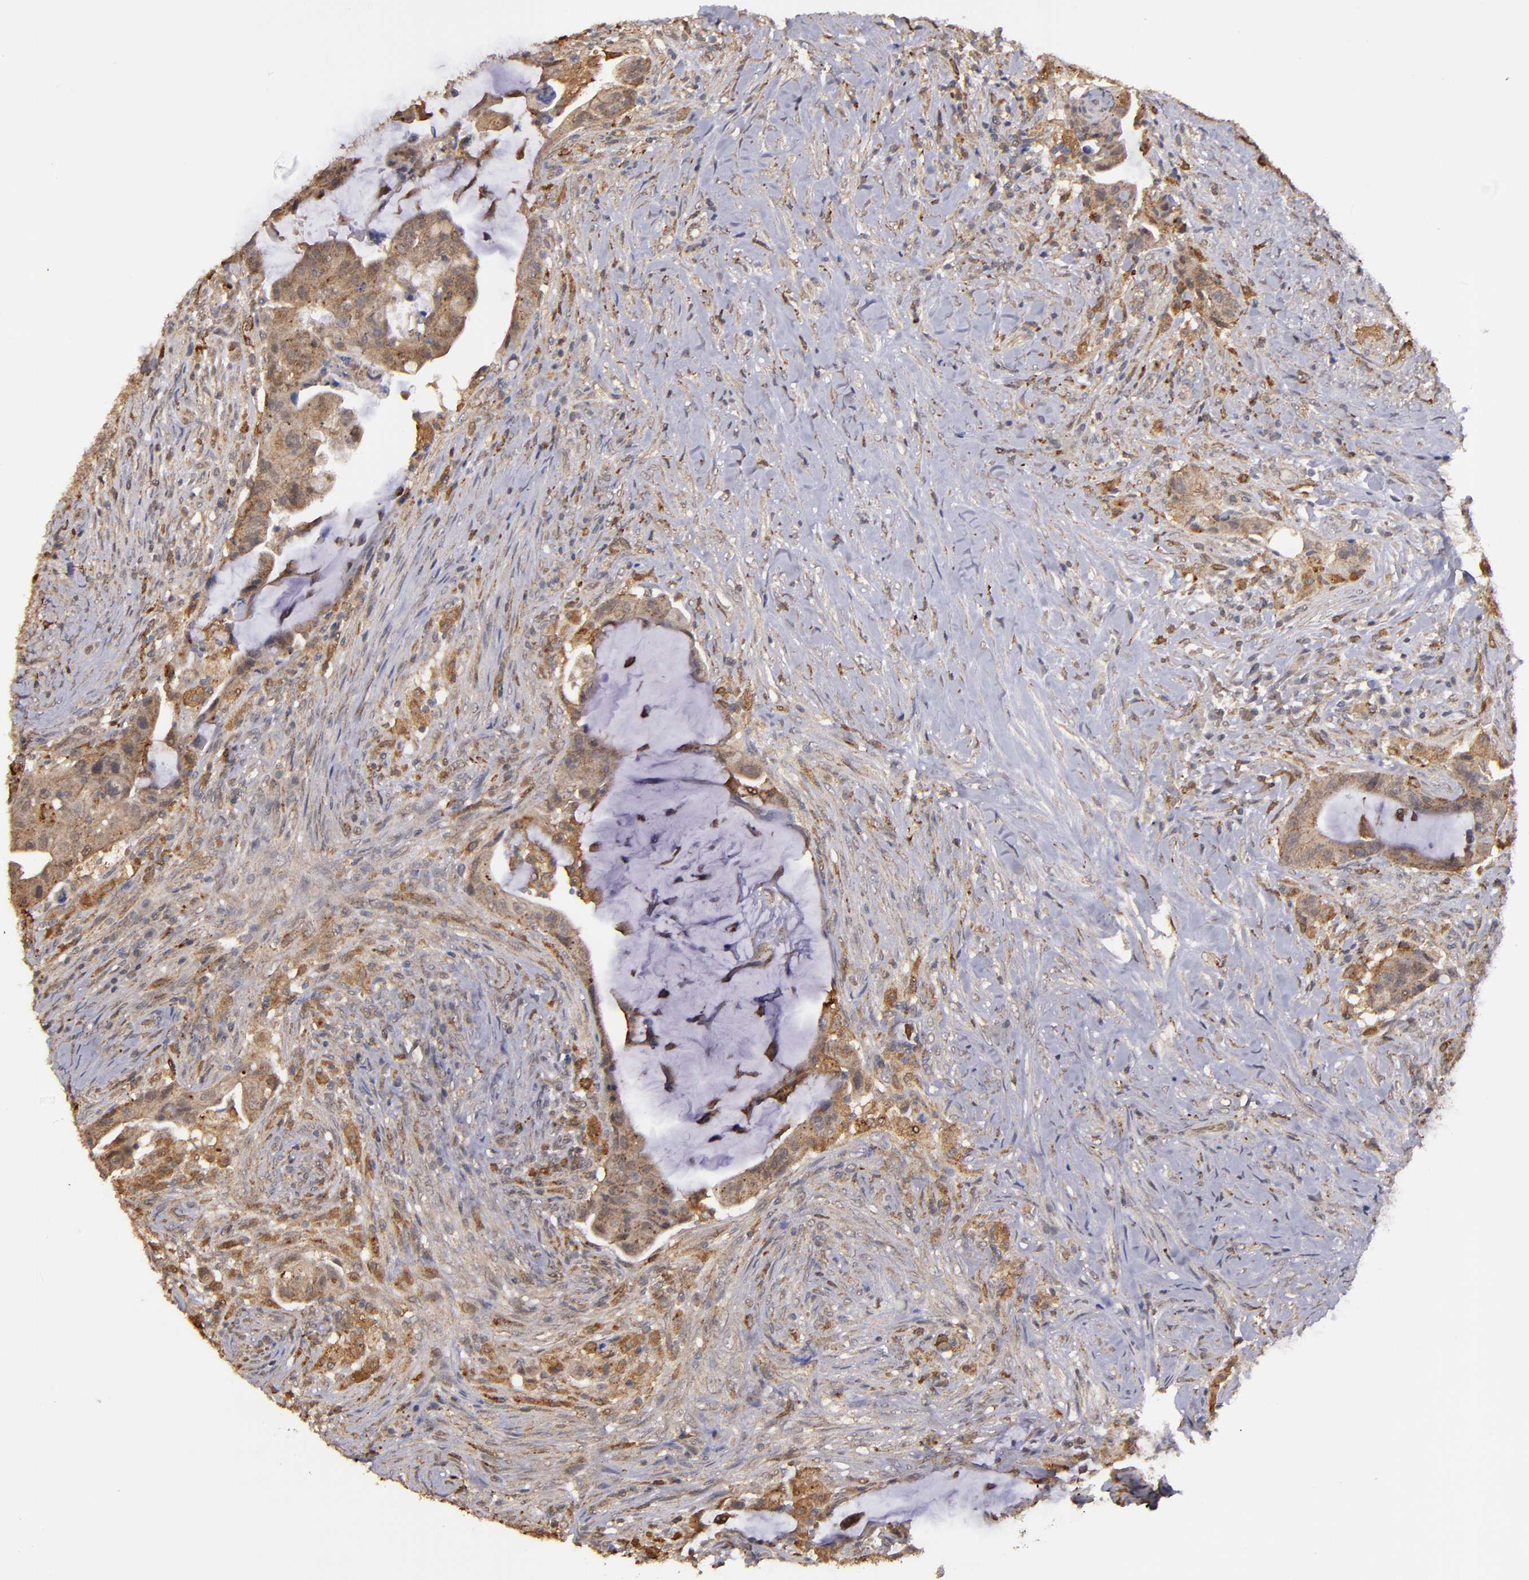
{"staining": {"intensity": "moderate", "quantity": ">75%", "location": "cytoplasmic/membranous"}, "tissue": "colorectal cancer", "cell_type": "Tumor cells", "image_type": "cancer", "snomed": [{"axis": "morphology", "description": "Adenocarcinoma, NOS"}, {"axis": "topography", "description": "Rectum"}], "caption": "Immunohistochemistry staining of colorectal adenocarcinoma, which demonstrates medium levels of moderate cytoplasmic/membranous expression in approximately >75% of tumor cells indicating moderate cytoplasmic/membranous protein expression. The staining was performed using DAB (brown) for protein detection and nuclei were counterstained in hematoxylin (blue).", "gene": "SIPA1L1", "patient": {"sex": "female", "age": 71}}